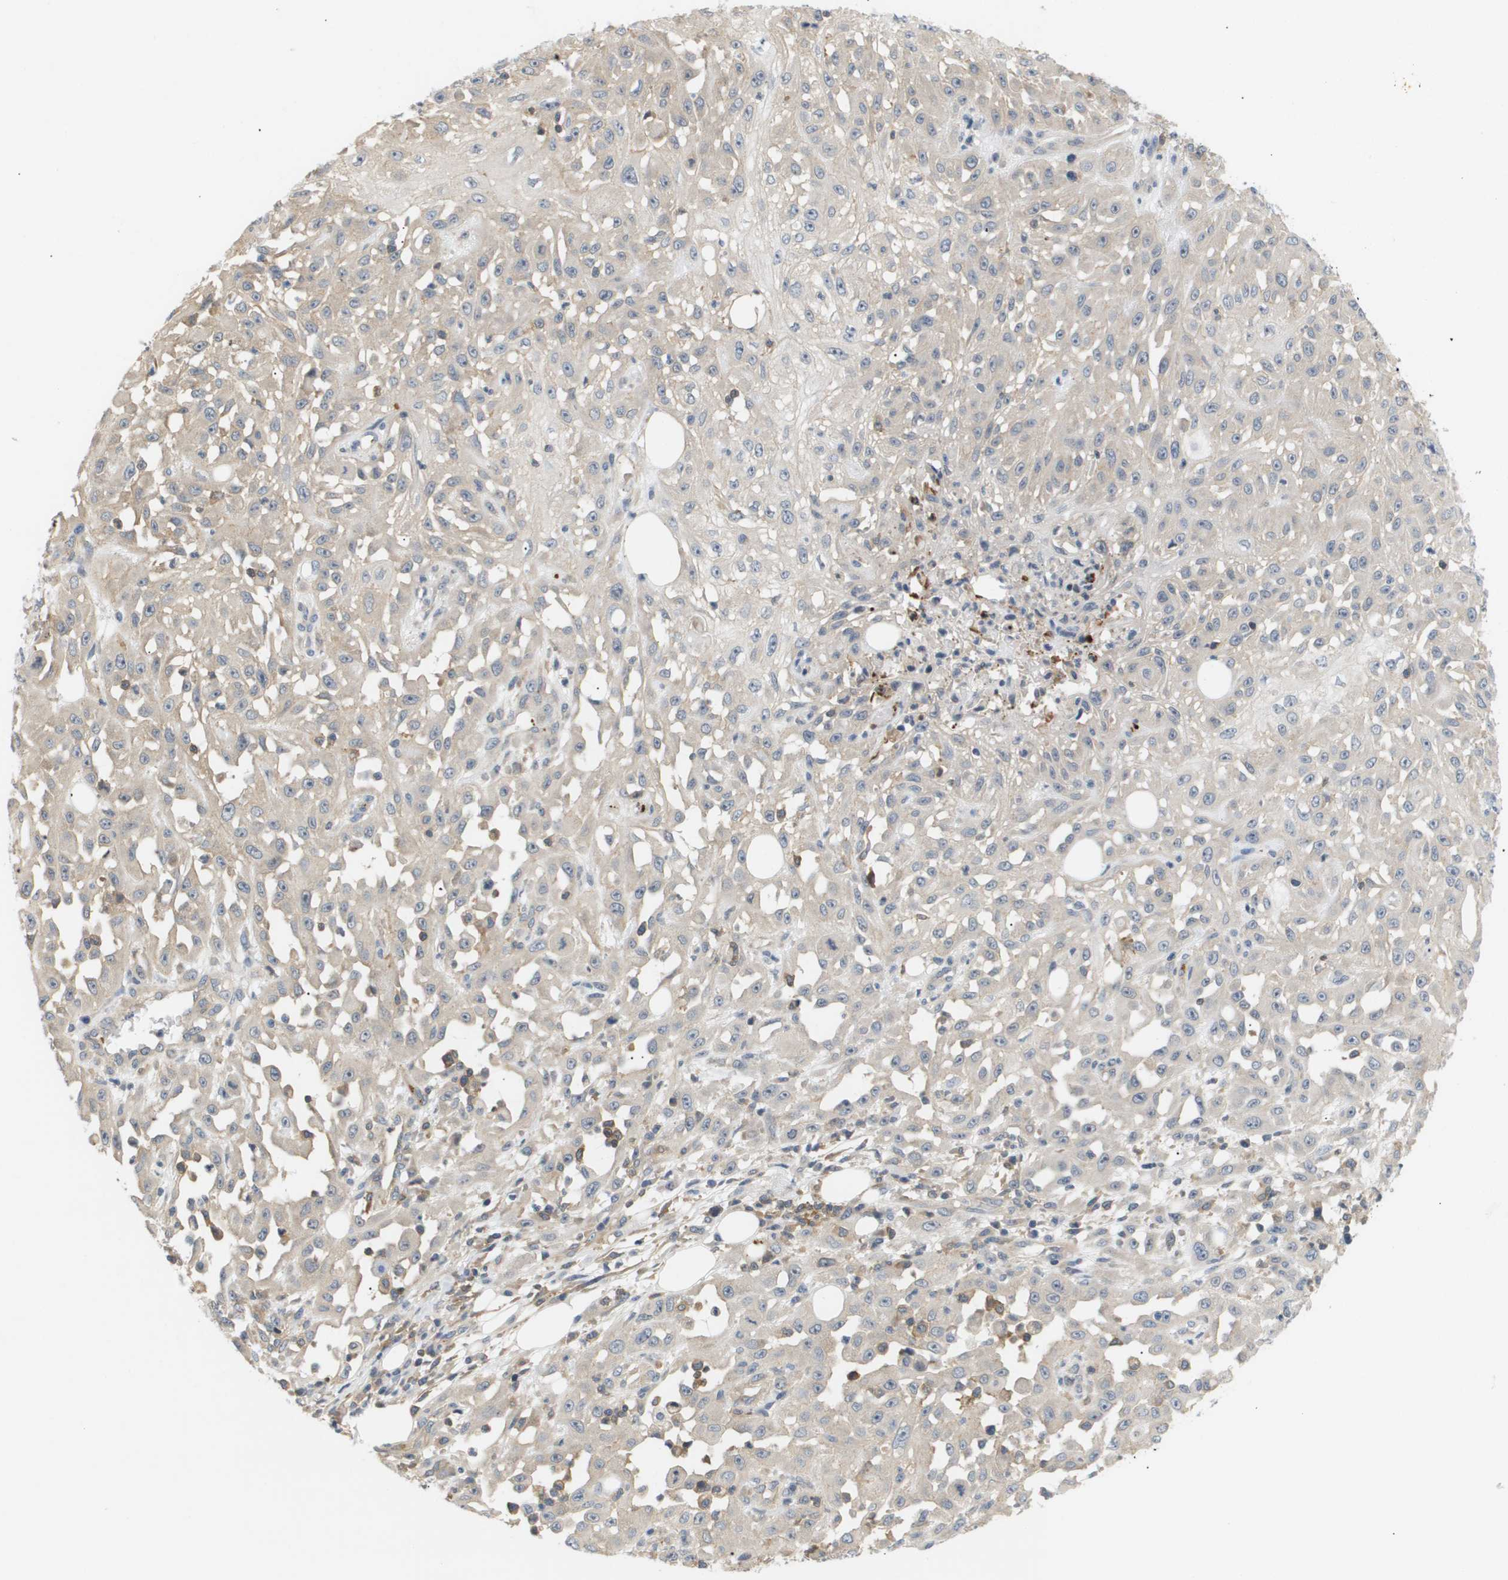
{"staining": {"intensity": "negative", "quantity": "none", "location": "none"}, "tissue": "skin cancer", "cell_type": "Tumor cells", "image_type": "cancer", "snomed": [{"axis": "morphology", "description": "Squamous cell carcinoma, NOS"}, {"axis": "morphology", "description": "Squamous cell carcinoma, metastatic, NOS"}, {"axis": "topography", "description": "Skin"}, {"axis": "topography", "description": "Lymph node"}], "caption": "IHC of human squamous cell carcinoma (skin) reveals no positivity in tumor cells.", "gene": "CORO2B", "patient": {"sex": "male", "age": 75}}